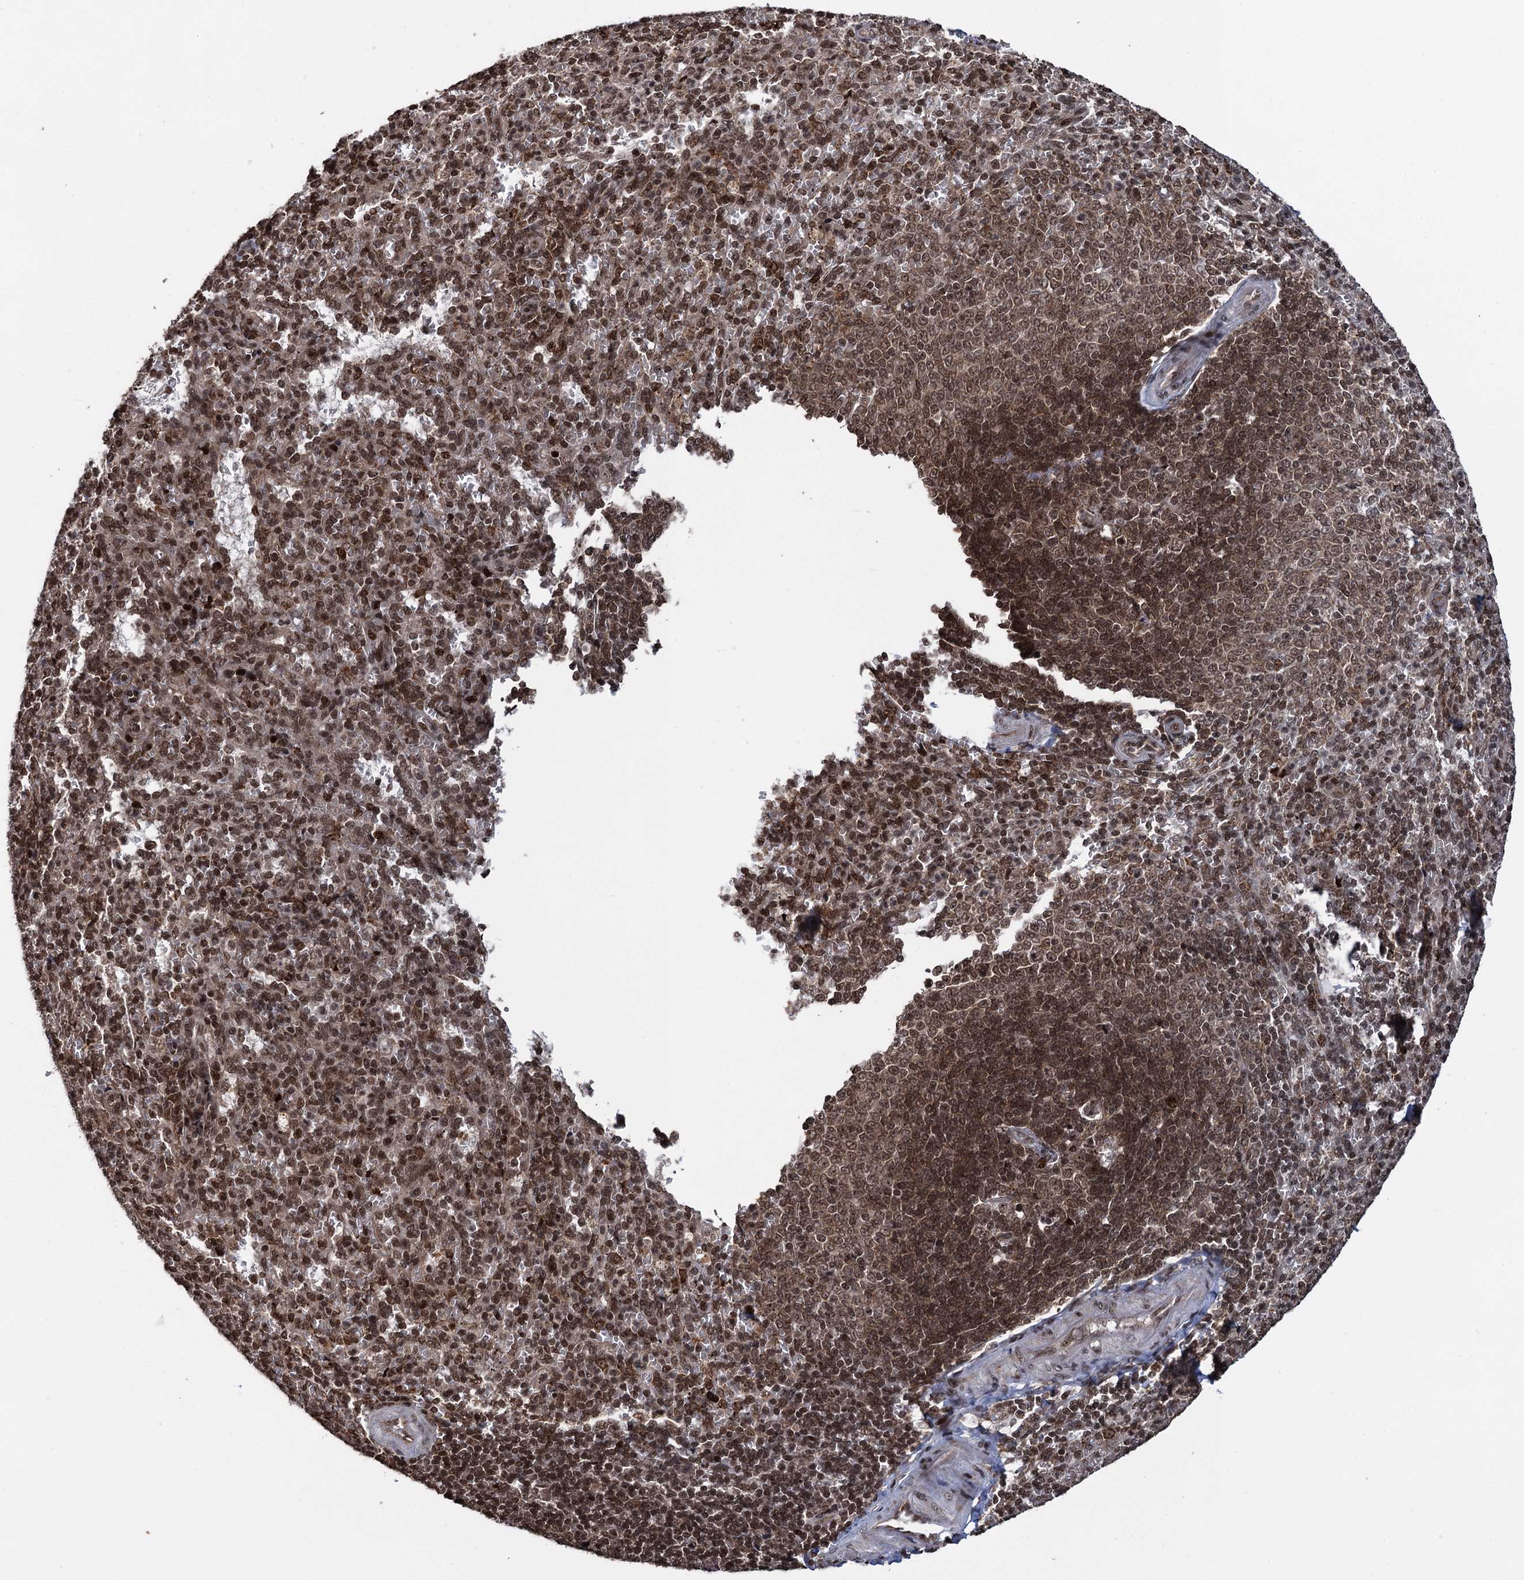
{"staining": {"intensity": "strong", "quantity": ">75%", "location": "nuclear"}, "tissue": "spleen", "cell_type": "Cells in red pulp", "image_type": "normal", "snomed": [{"axis": "morphology", "description": "Normal tissue, NOS"}, {"axis": "topography", "description": "Spleen"}], "caption": "A micrograph of human spleen stained for a protein exhibits strong nuclear brown staining in cells in red pulp. (Brightfield microscopy of DAB IHC at high magnification).", "gene": "ZNF169", "patient": {"sex": "female", "age": 21}}